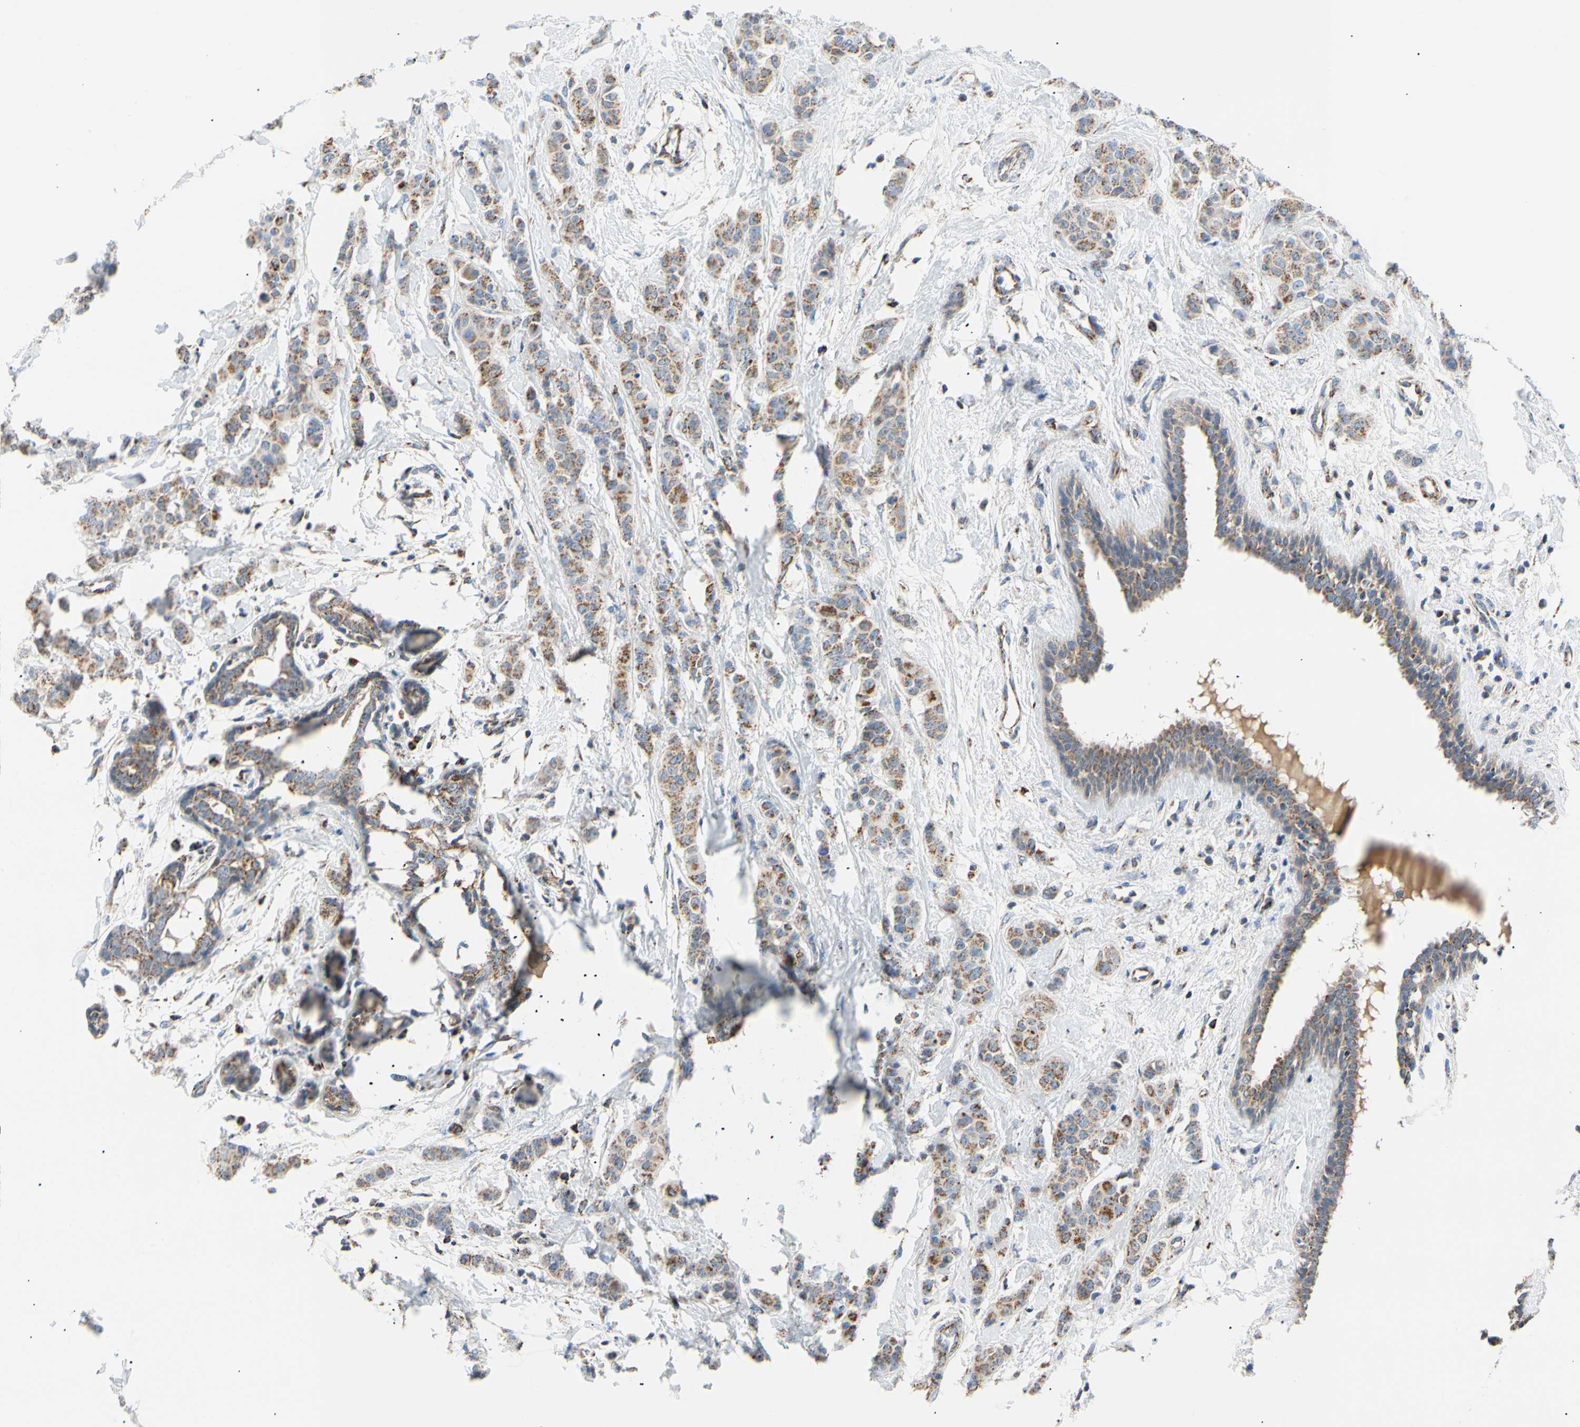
{"staining": {"intensity": "moderate", "quantity": ">75%", "location": "cytoplasmic/membranous"}, "tissue": "breast cancer", "cell_type": "Tumor cells", "image_type": "cancer", "snomed": [{"axis": "morphology", "description": "Normal tissue, NOS"}, {"axis": "morphology", "description": "Duct carcinoma"}, {"axis": "topography", "description": "Breast"}], "caption": "This image shows intraductal carcinoma (breast) stained with immunohistochemistry (IHC) to label a protein in brown. The cytoplasmic/membranous of tumor cells show moderate positivity for the protein. Nuclei are counter-stained blue.", "gene": "ACAT1", "patient": {"sex": "female", "age": 40}}